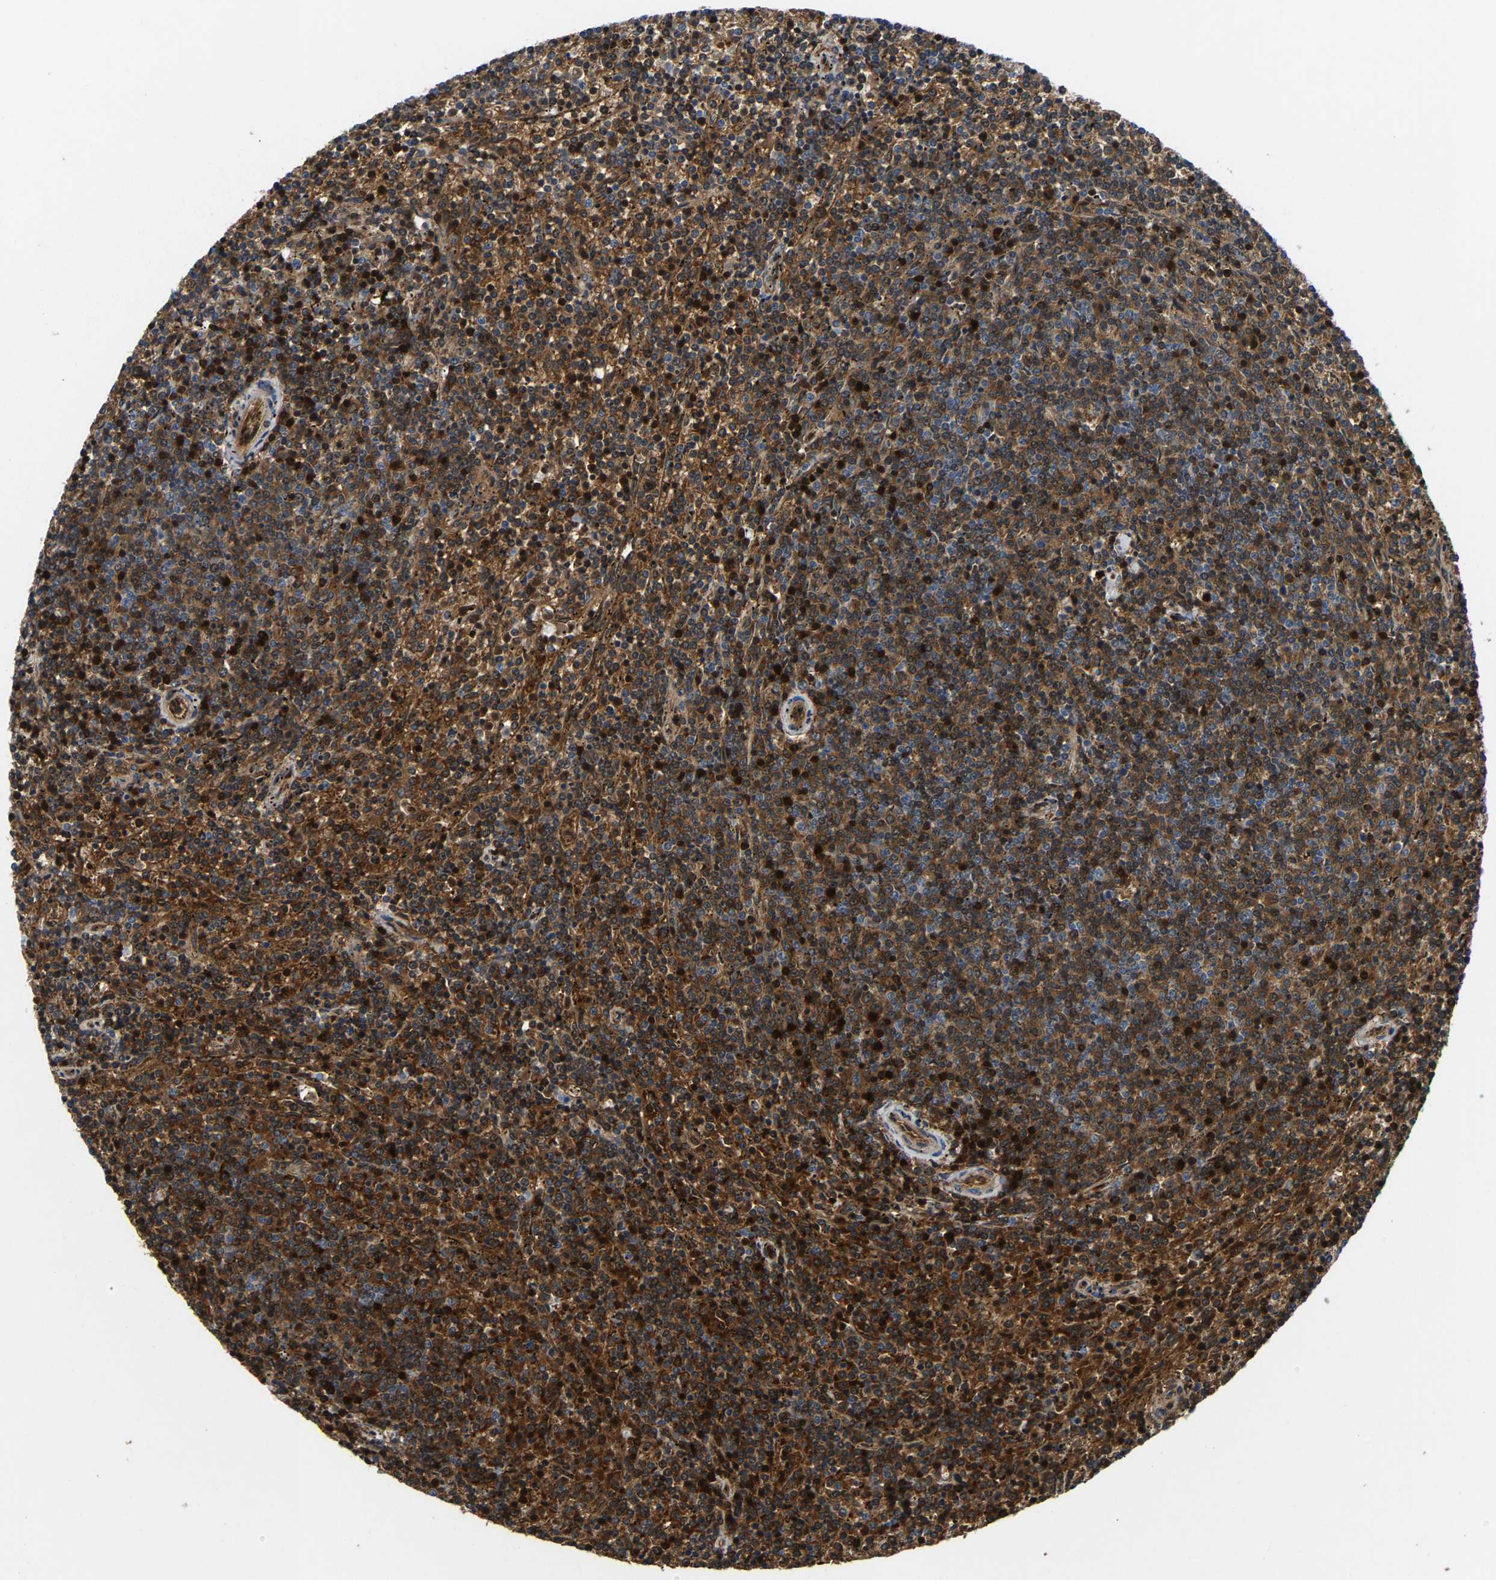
{"staining": {"intensity": "strong", "quantity": "25%-75%", "location": "cytoplasmic/membranous,nuclear"}, "tissue": "lymphoma", "cell_type": "Tumor cells", "image_type": "cancer", "snomed": [{"axis": "morphology", "description": "Malignant lymphoma, non-Hodgkin's type, Low grade"}, {"axis": "topography", "description": "Spleen"}], "caption": "Strong cytoplasmic/membranous and nuclear staining is present in about 25%-75% of tumor cells in lymphoma.", "gene": "GIMAP7", "patient": {"sex": "female", "age": 50}}